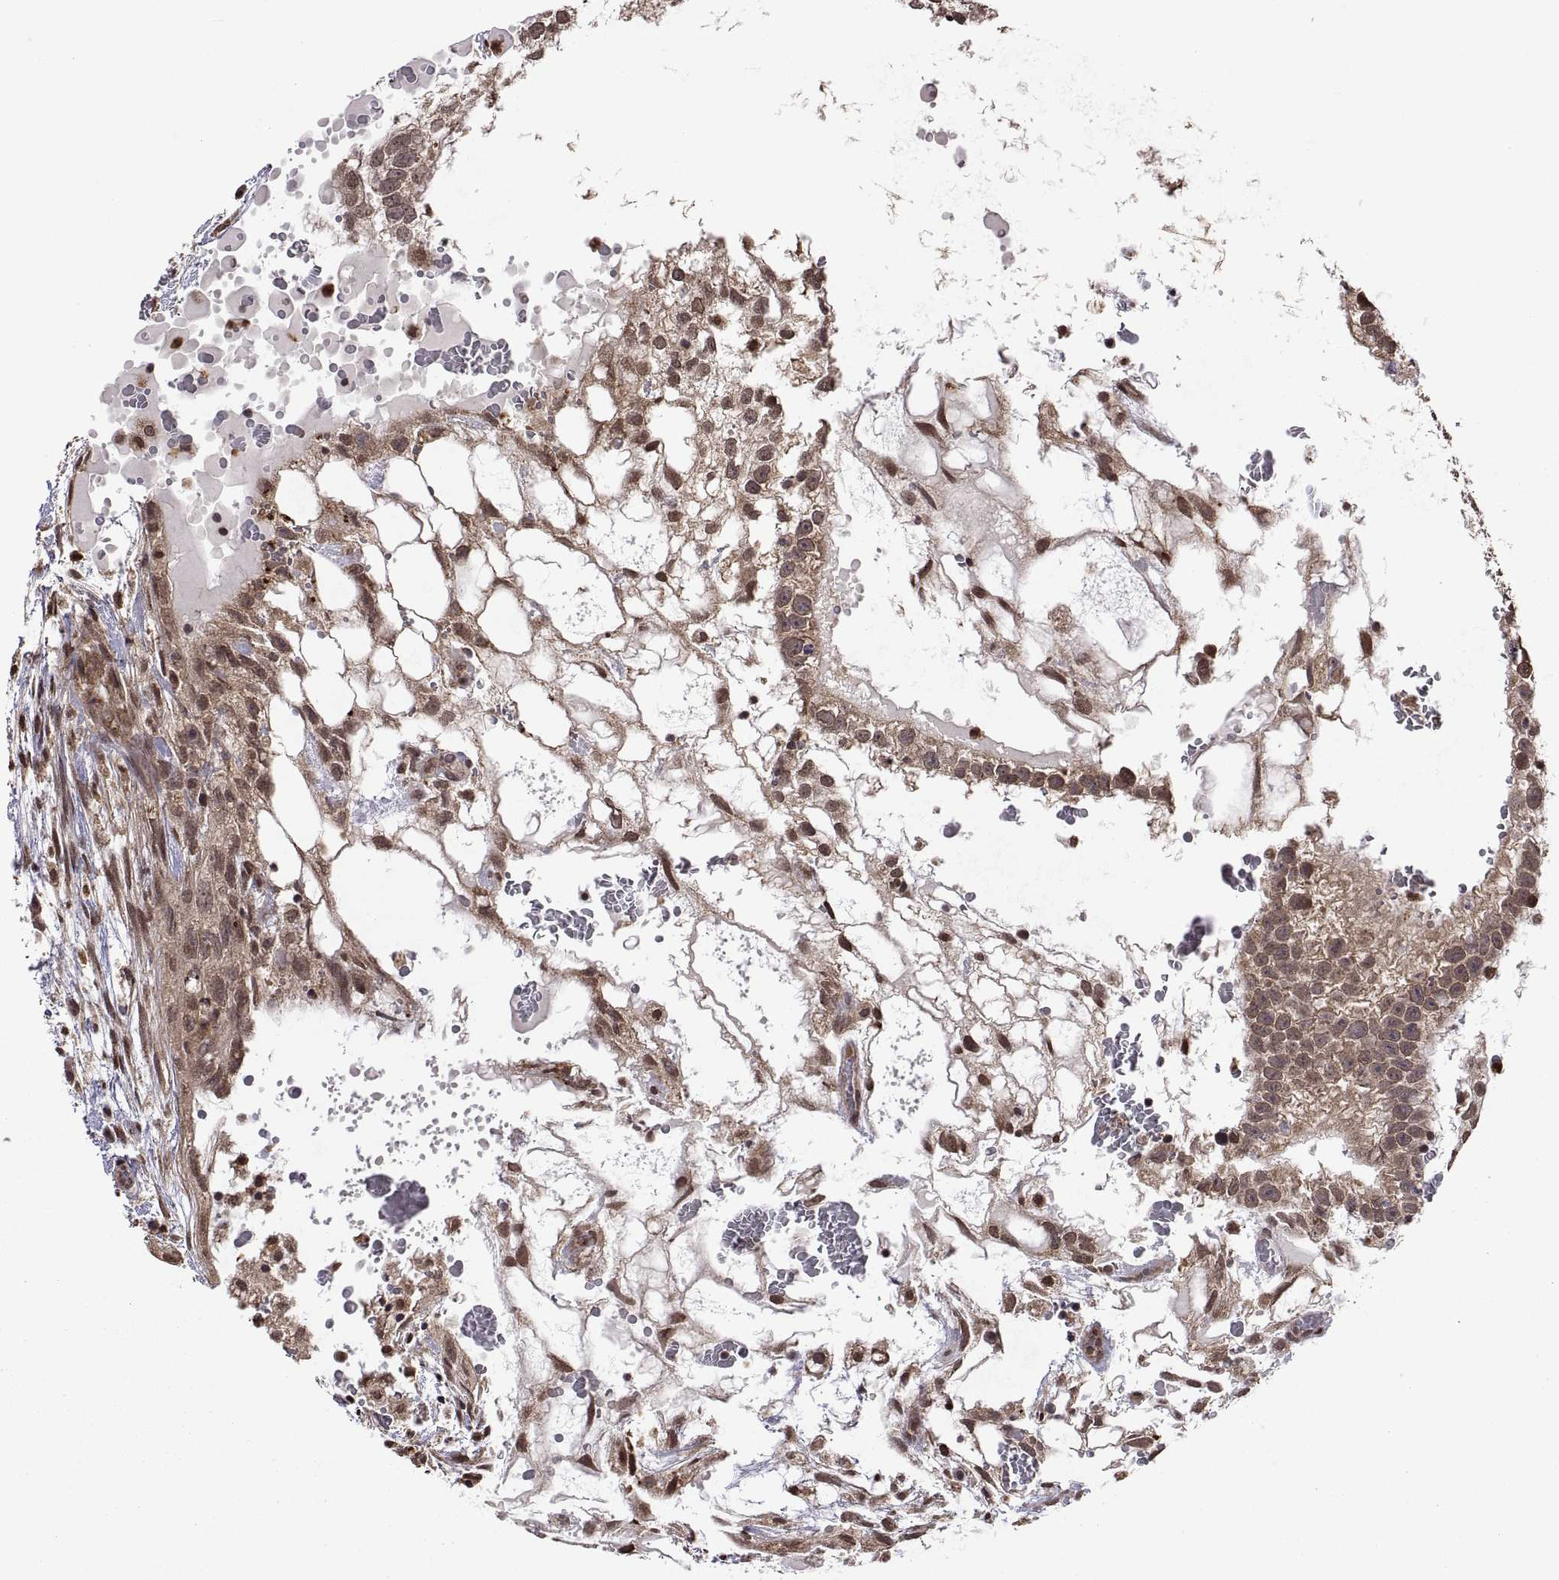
{"staining": {"intensity": "moderate", "quantity": ">75%", "location": "cytoplasmic/membranous,nuclear"}, "tissue": "testis cancer", "cell_type": "Tumor cells", "image_type": "cancer", "snomed": [{"axis": "morphology", "description": "Normal tissue, NOS"}, {"axis": "morphology", "description": "Carcinoma, Embryonal, NOS"}, {"axis": "topography", "description": "Testis"}], "caption": "Immunohistochemical staining of human testis cancer shows medium levels of moderate cytoplasmic/membranous and nuclear expression in about >75% of tumor cells.", "gene": "ZNRF2", "patient": {"sex": "male", "age": 32}}